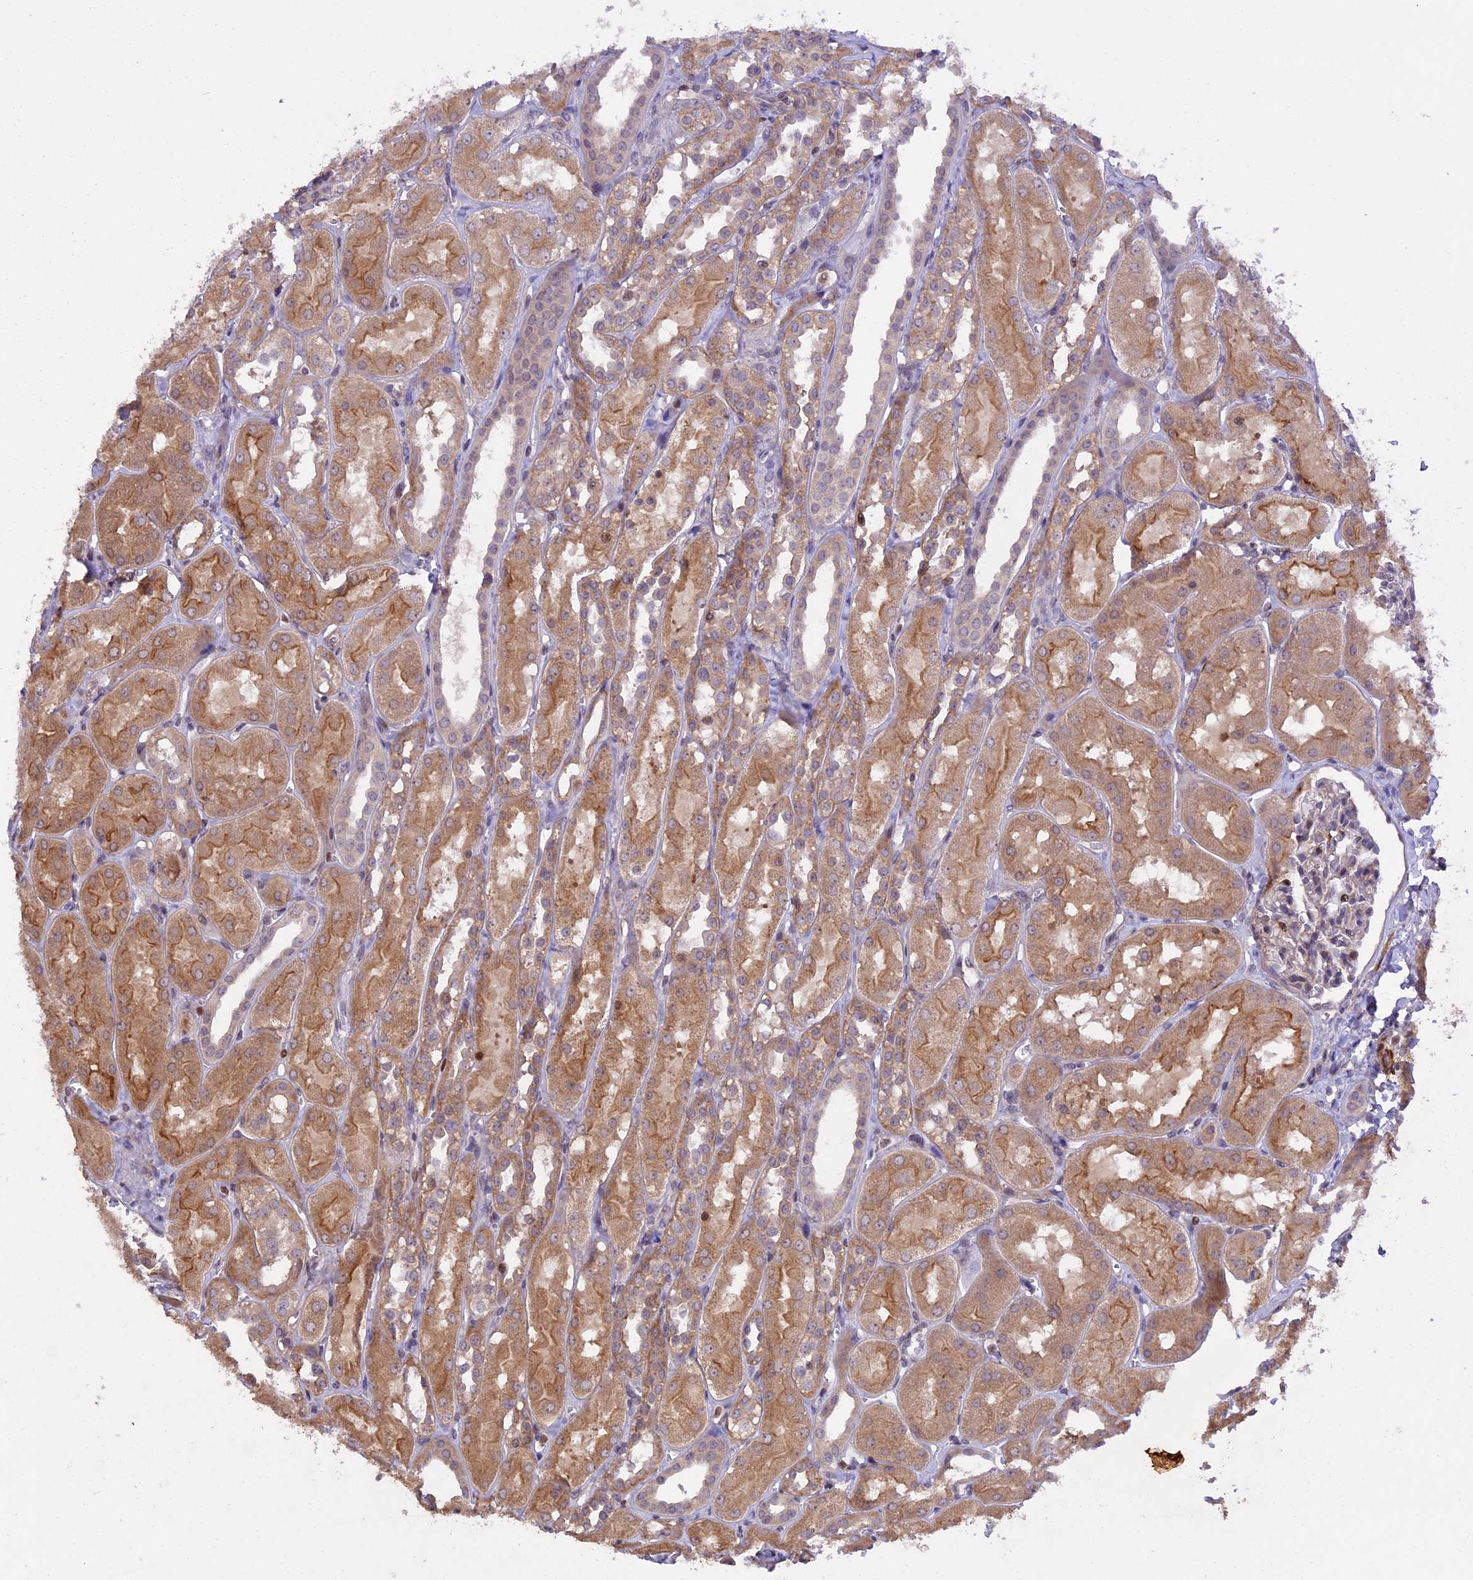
{"staining": {"intensity": "moderate", "quantity": "<25%", "location": "nuclear"}, "tissue": "kidney", "cell_type": "Cells in glomeruli", "image_type": "normal", "snomed": [{"axis": "morphology", "description": "Normal tissue, NOS"}, {"axis": "topography", "description": "Kidney"}, {"axis": "topography", "description": "Urinary bladder"}], "caption": "IHC staining of normal kidney, which demonstrates low levels of moderate nuclear positivity in approximately <25% of cells in glomeruli indicating moderate nuclear protein staining. The staining was performed using DAB (brown) for protein detection and nuclei were counterstained in hematoxylin (blue).", "gene": "MAN2C1", "patient": {"sex": "male", "age": 16}}